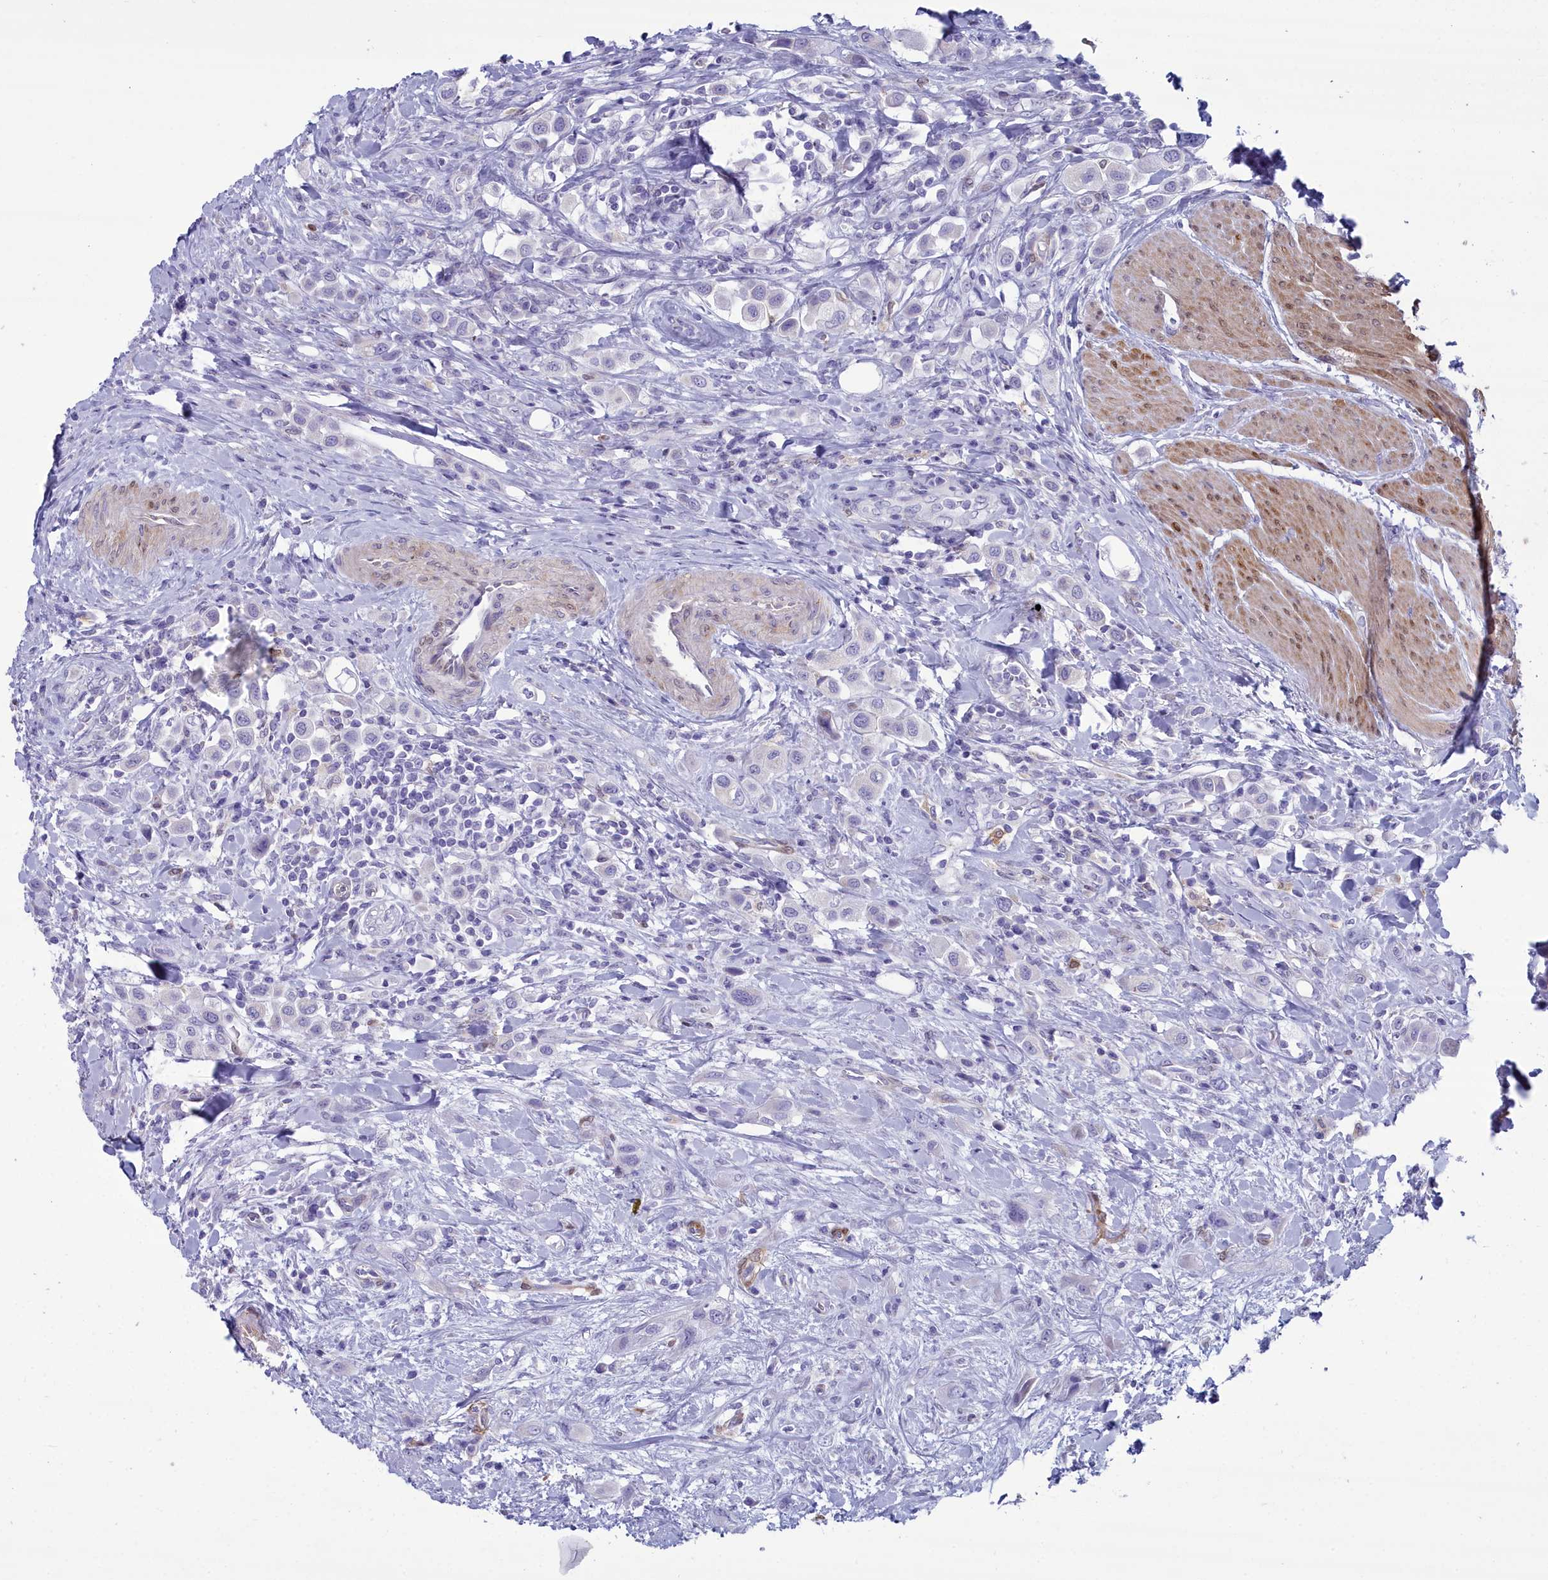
{"staining": {"intensity": "negative", "quantity": "none", "location": "none"}, "tissue": "urothelial cancer", "cell_type": "Tumor cells", "image_type": "cancer", "snomed": [{"axis": "morphology", "description": "Urothelial carcinoma, High grade"}, {"axis": "topography", "description": "Urinary bladder"}], "caption": "Histopathology image shows no protein staining in tumor cells of high-grade urothelial carcinoma tissue.", "gene": "PPP1R14A", "patient": {"sex": "male", "age": 50}}